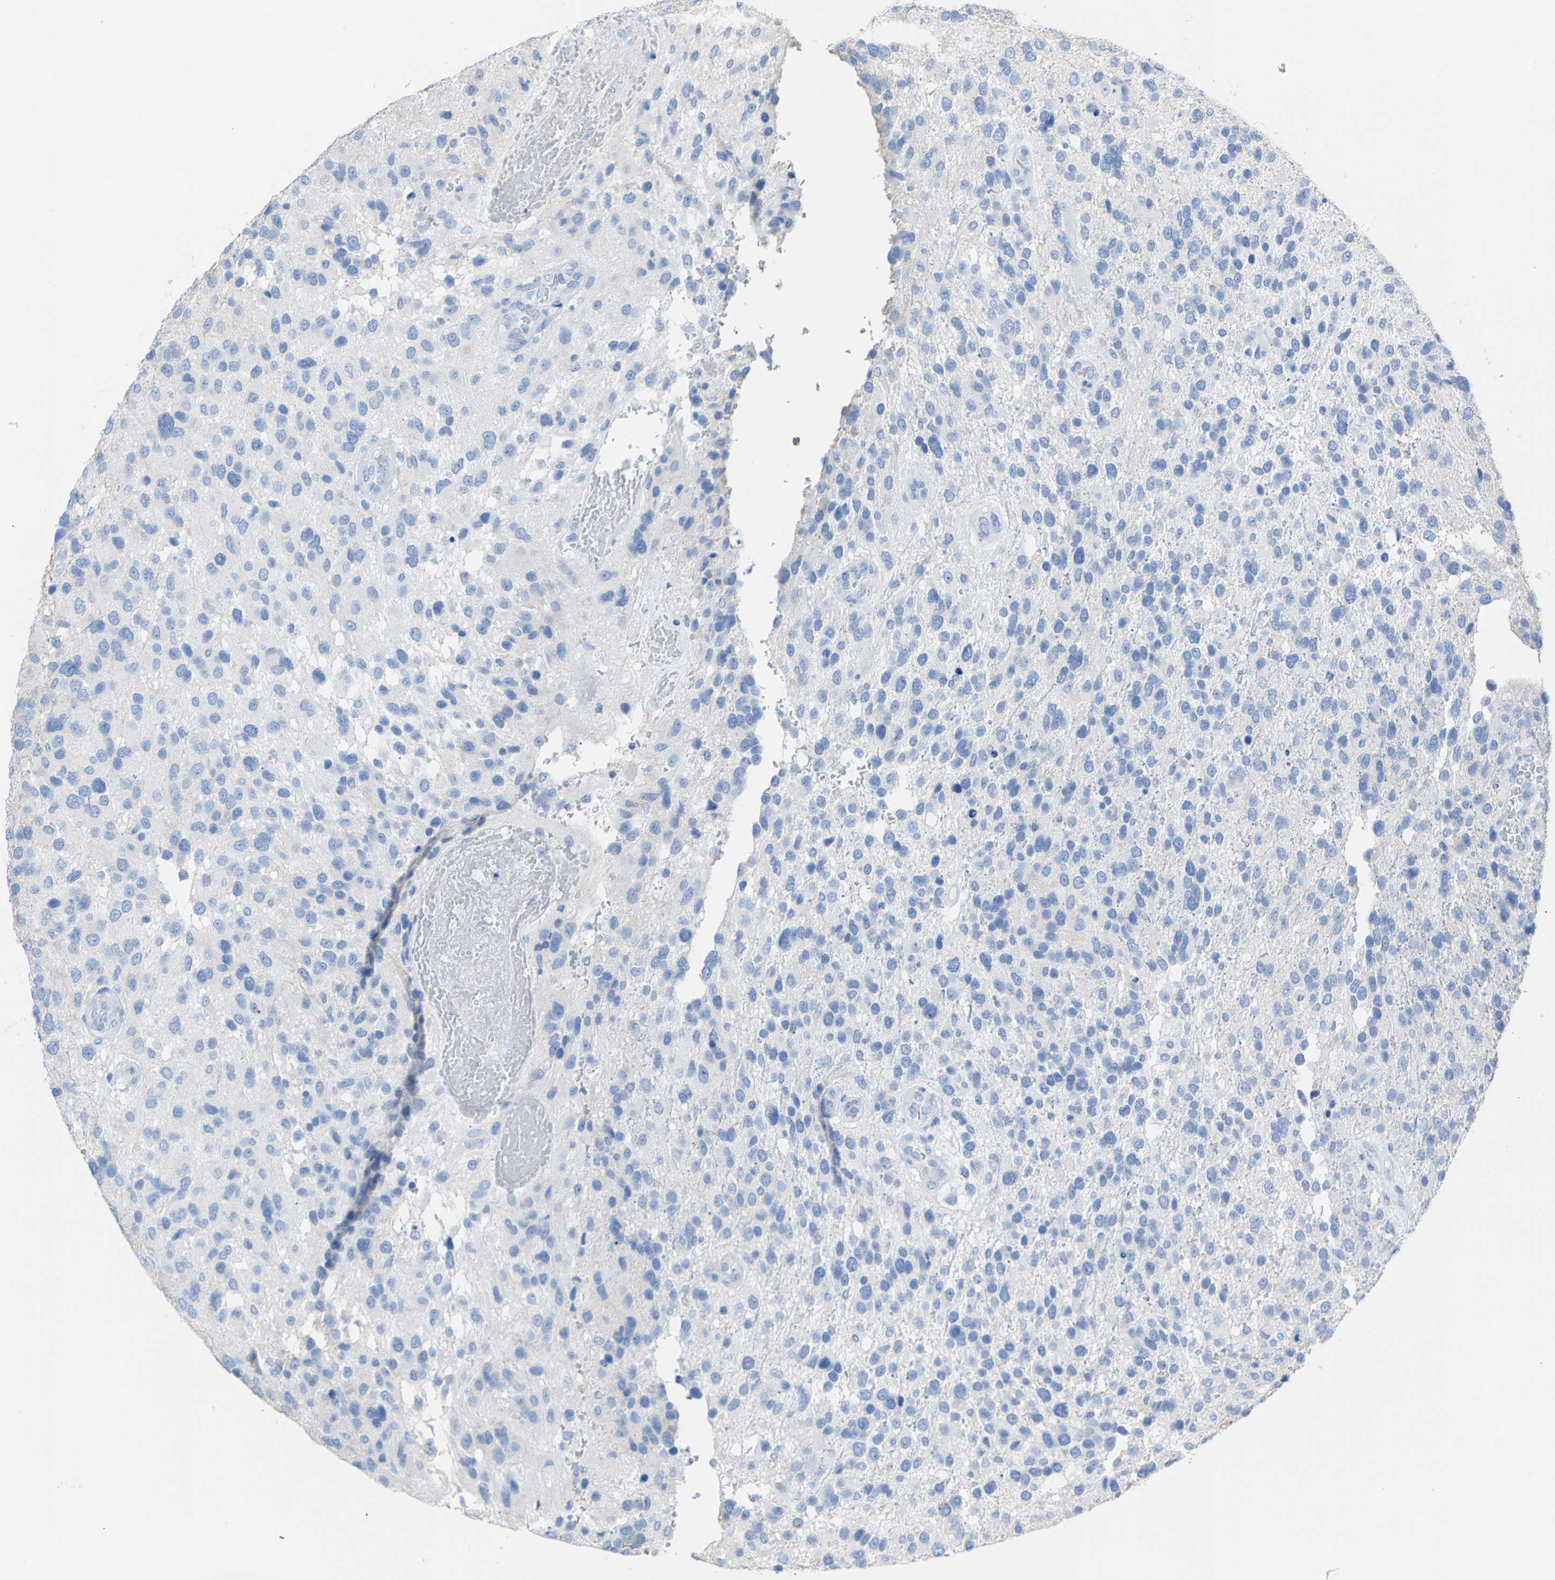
{"staining": {"intensity": "negative", "quantity": "none", "location": "none"}, "tissue": "glioma", "cell_type": "Tumor cells", "image_type": "cancer", "snomed": [{"axis": "morphology", "description": "Glioma, malignant, High grade"}, {"axis": "topography", "description": "Brain"}], "caption": "Immunohistochemistry photomicrograph of neoplastic tissue: high-grade glioma (malignant) stained with DAB (3,3'-diaminobenzidine) demonstrates no significant protein expression in tumor cells.", "gene": "CPA1", "patient": {"sex": "female", "age": 58}}